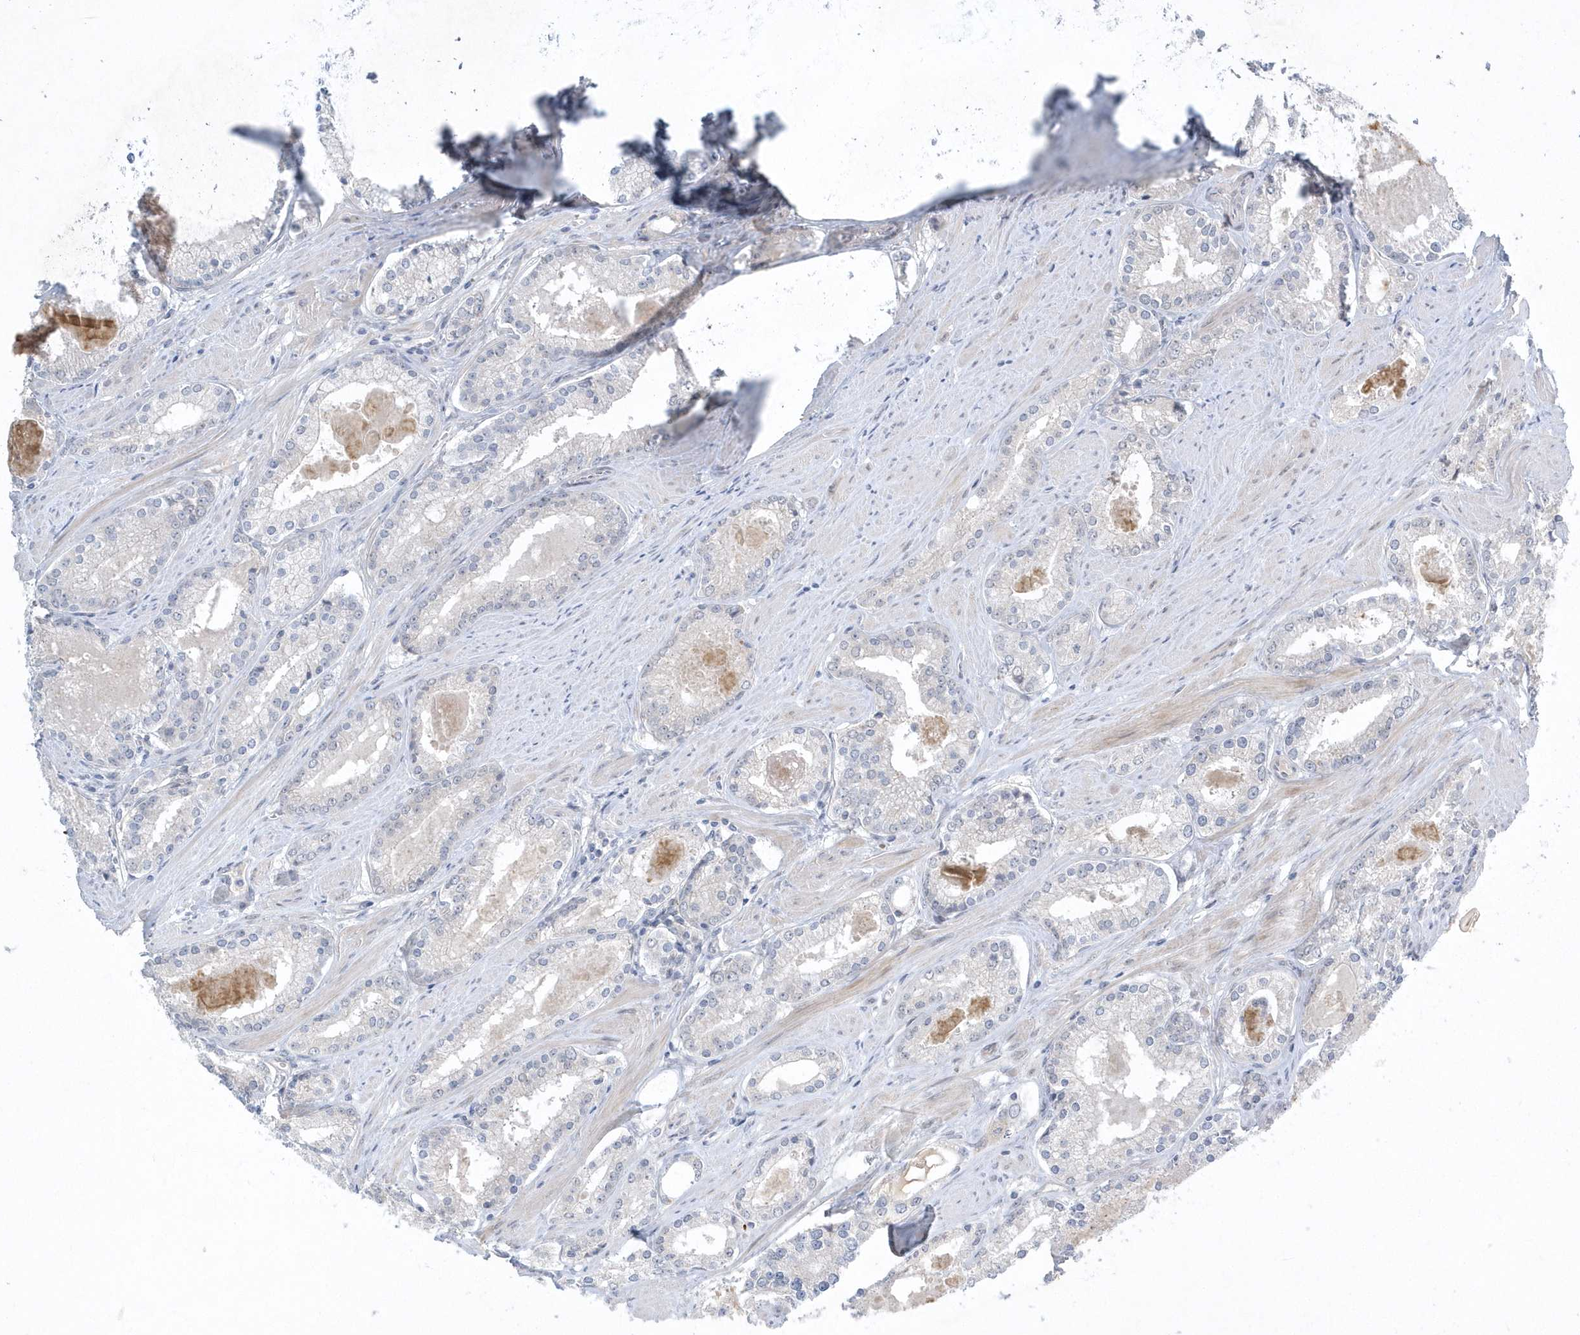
{"staining": {"intensity": "negative", "quantity": "none", "location": "none"}, "tissue": "prostate cancer", "cell_type": "Tumor cells", "image_type": "cancer", "snomed": [{"axis": "morphology", "description": "Adenocarcinoma, Low grade"}, {"axis": "topography", "description": "Prostate"}], "caption": "IHC photomicrograph of neoplastic tissue: human prostate cancer (adenocarcinoma (low-grade)) stained with DAB displays no significant protein staining in tumor cells.", "gene": "ZC3H12D", "patient": {"sex": "male", "age": 54}}